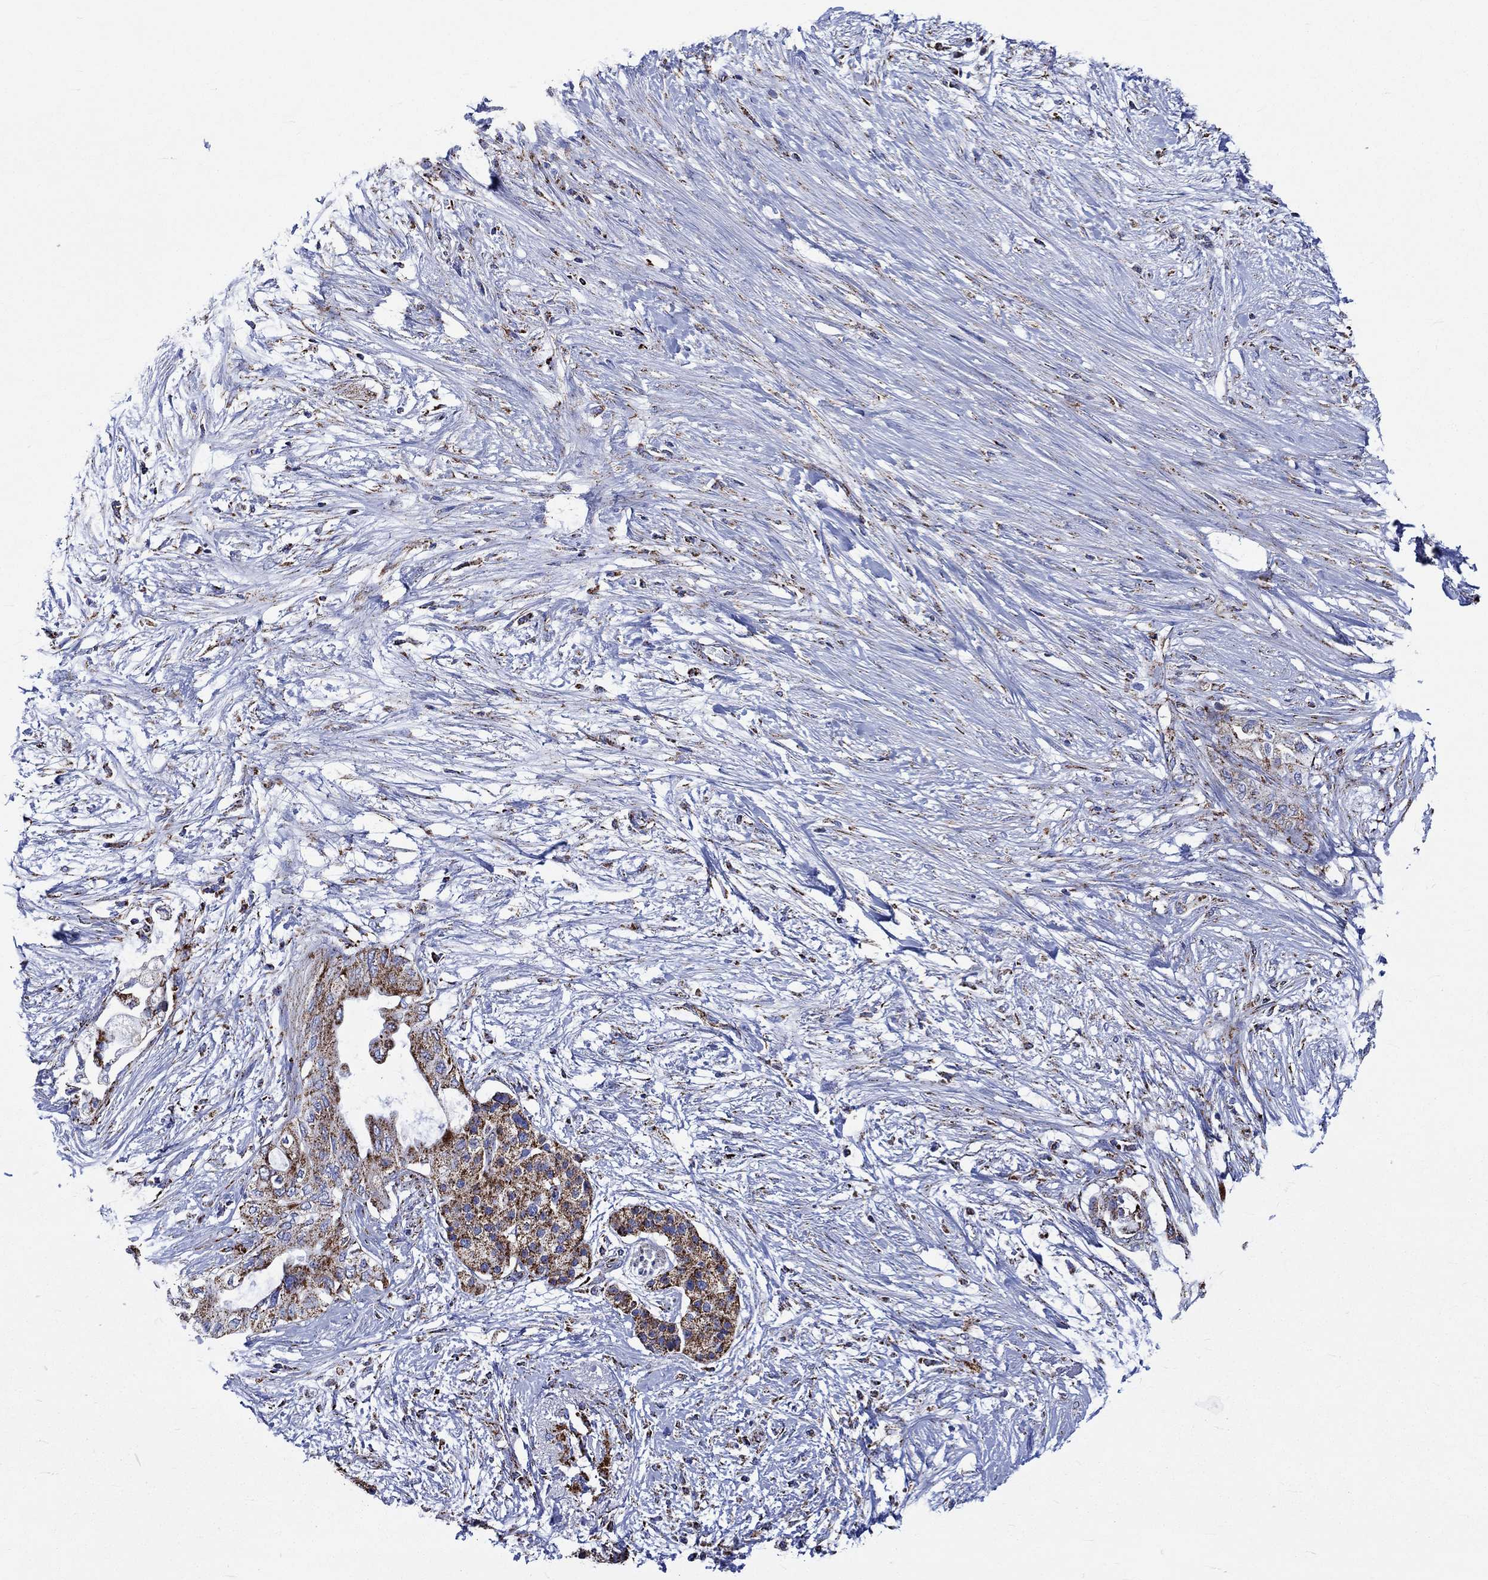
{"staining": {"intensity": "strong", "quantity": ">75%", "location": "cytoplasmic/membranous"}, "tissue": "pancreatic cancer", "cell_type": "Tumor cells", "image_type": "cancer", "snomed": [{"axis": "morphology", "description": "Normal tissue, NOS"}, {"axis": "morphology", "description": "Adenocarcinoma, NOS"}, {"axis": "topography", "description": "Pancreas"}, {"axis": "topography", "description": "Duodenum"}], "caption": "DAB immunohistochemical staining of adenocarcinoma (pancreatic) displays strong cytoplasmic/membranous protein staining in approximately >75% of tumor cells. The staining is performed using DAB (3,3'-diaminobenzidine) brown chromogen to label protein expression. The nuclei are counter-stained blue using hematoxylin.", "gene": "RCE1", "patient": {"sex": "female", "age": 60}}